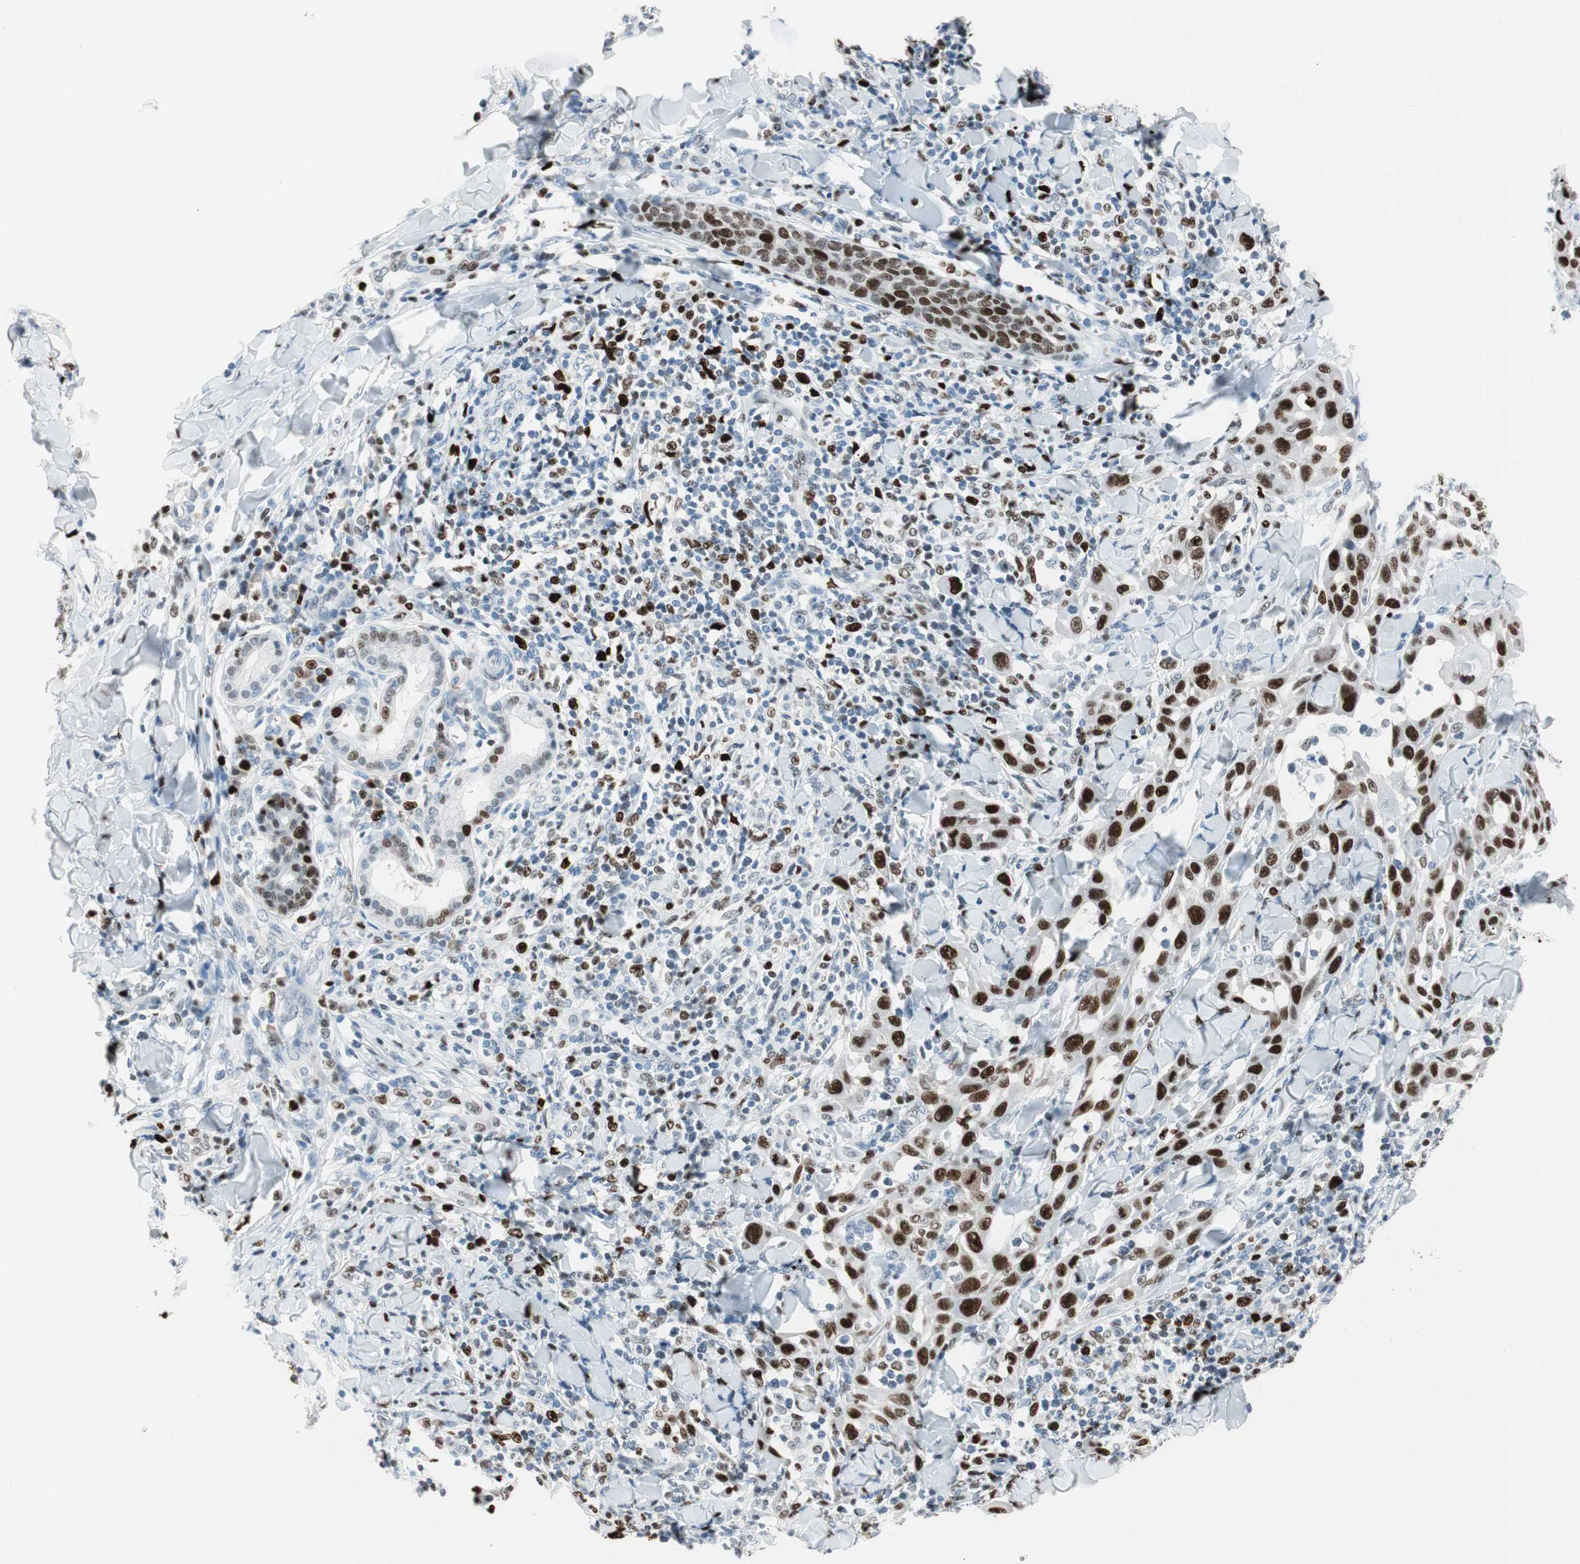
{"staining": {"intensity": "strong", "quantity": ">75%", "location": "nuclear"}, "tissue": "skin cancer", "cell_type": "Tumor cells", "image_type": "cancer", "snomed": [{"axis": "morphology", "description": "Squamous cell carcinoma, NOS"}, {"axis": "topography", "description": "Skin"}], "caption": "Brown immunohistochemical staining in squamous cell carcinoma (skin) reveals strong nuclear expression in approximately >75% of tumor cells.", "gene": "EZH2", "patient": {"sex": "male", "age": 24}}